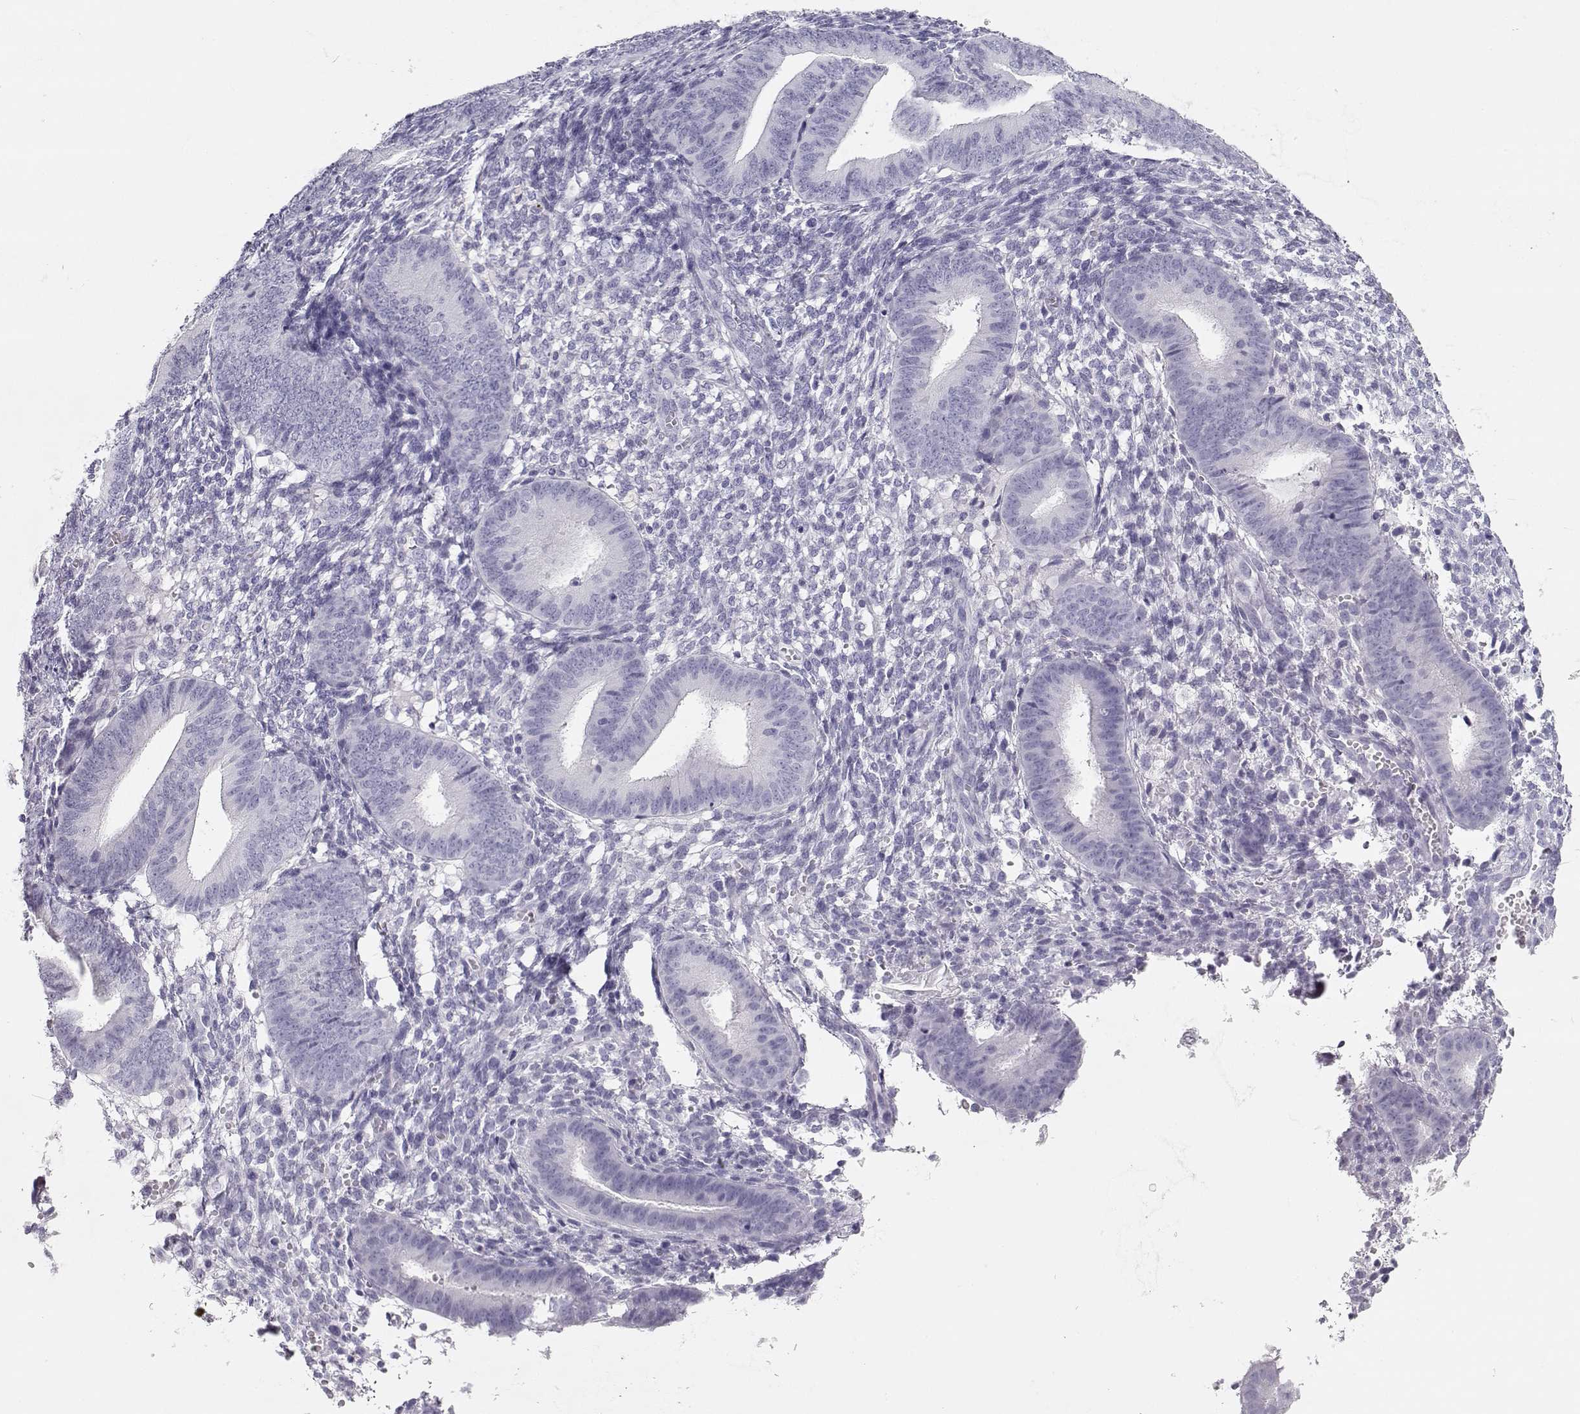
{"staining": {"intensity": "negative", "quantity": "none", "location": "none"}, "tissue": "endometrium", "cell_type": "Cells in endometrial stroma", "image_type": "normal", "snomed": [{"axis": "morphology", "description": "Normal tissue, NOS"}, {"axis": "topography", "description": "Endometrium"}], "caption": "High magnification brightfield microscopy of unremarkable endometrium stained with DAB (brown) and counterstained with hematoxylin (blue): cells in endometrial stroma show no significant expression. (IHC, brightfield microscopy, high magnification).", "gene": "MAGEC1", "patient": {"sex": "female", "age": 39}}